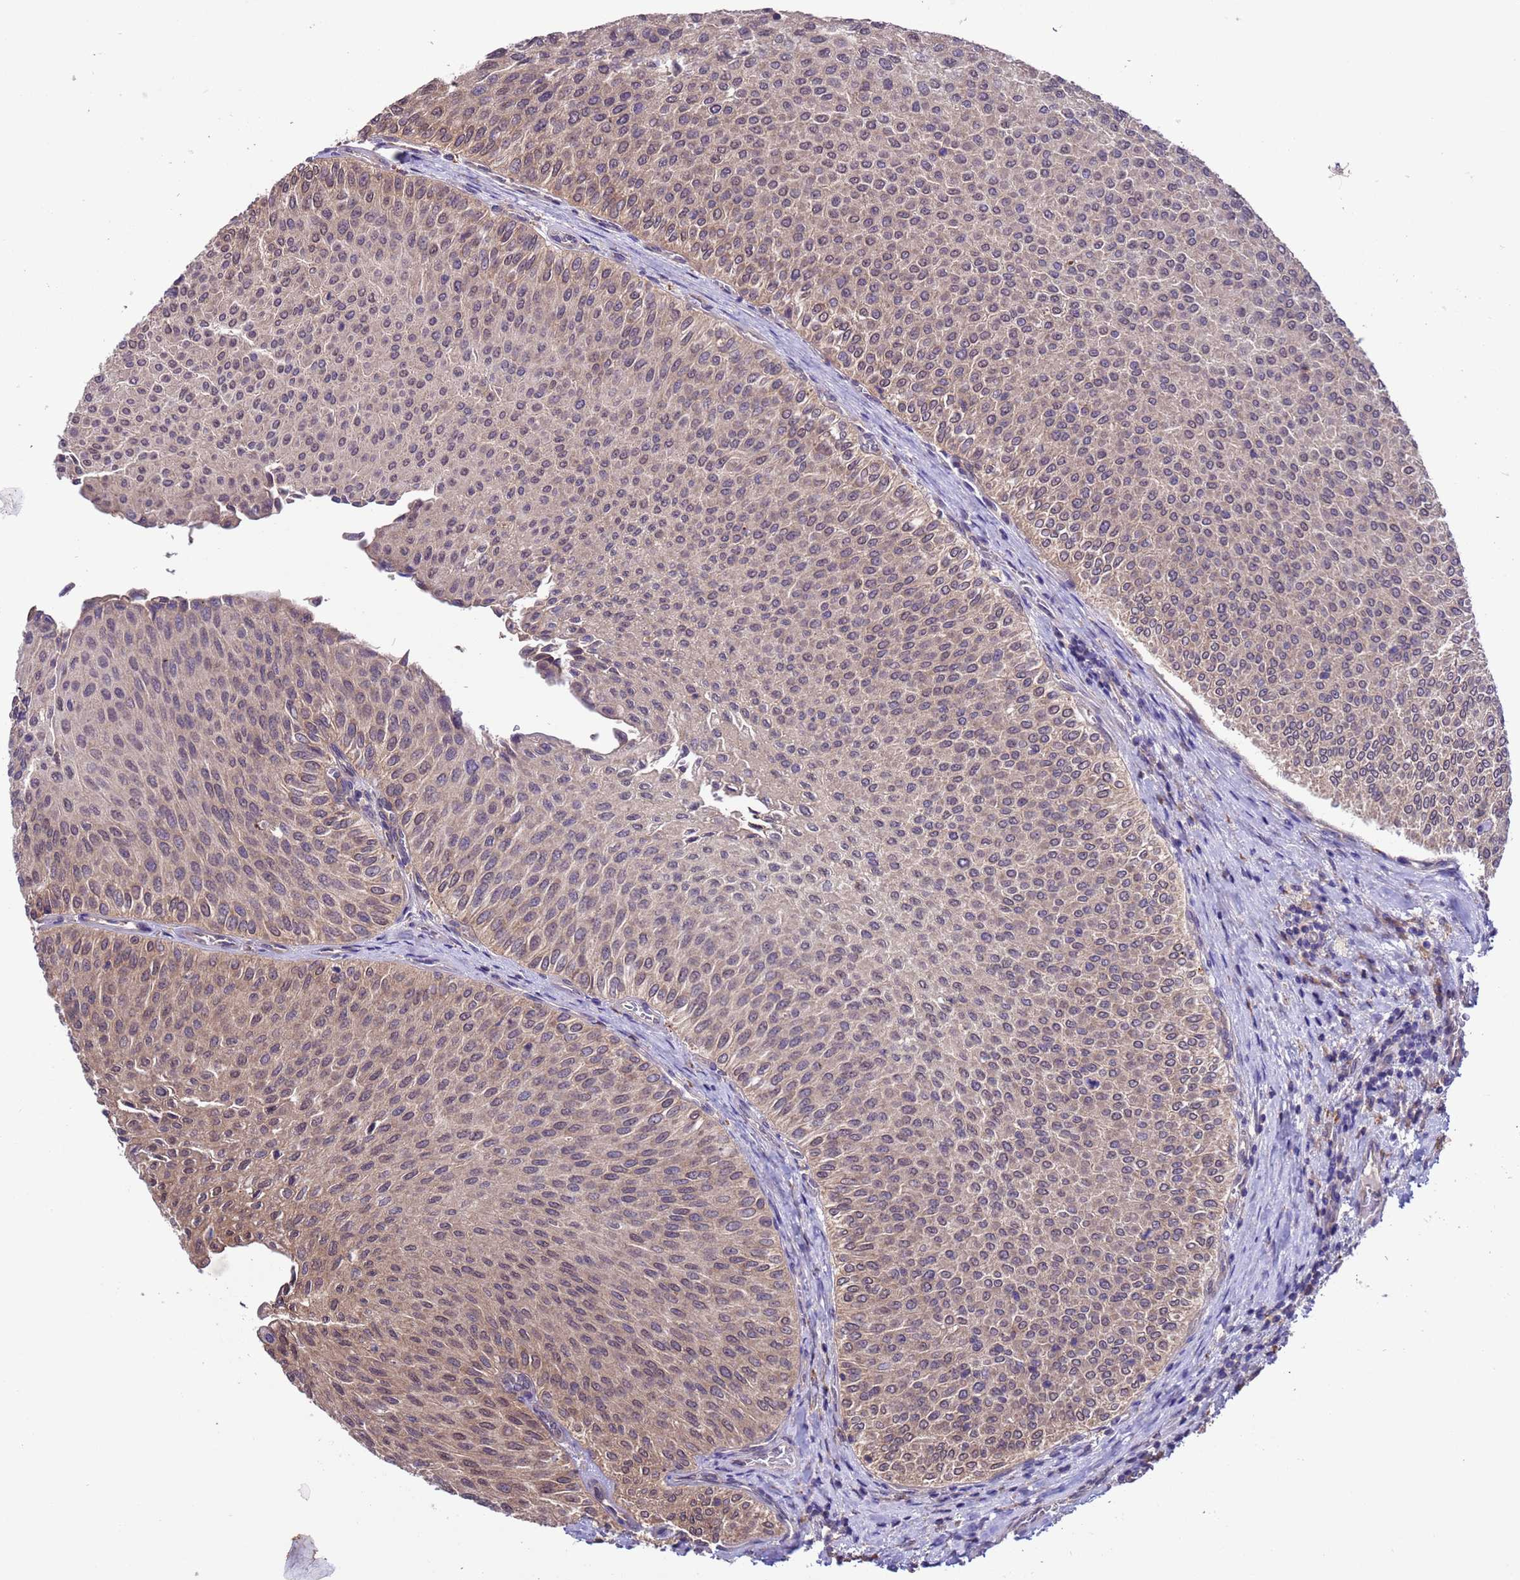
{"staining": {"intensity": "moderate", "quantity": "25%-75%", "location": "cytoplasmic/membranous,nuclear"}, "tissue": "urothelial cancer", "cell_type": "Tumor cells", "image_type": "cancer", "snomed": [{"axis": "morphology", "description": "Urothelial carcinoma, Low grade"}, {"axis": "topography", "description": "Urinary bladder"}], "caption": "Protein staining by IHC demonstrates moderate cytoplasmic/membranous and nuclear positivity in approximately 25%-75% of tumor cells in urothelial cancer.", "gene": "ZFP69B", "patient": {"sex": "male", "age": 78}}